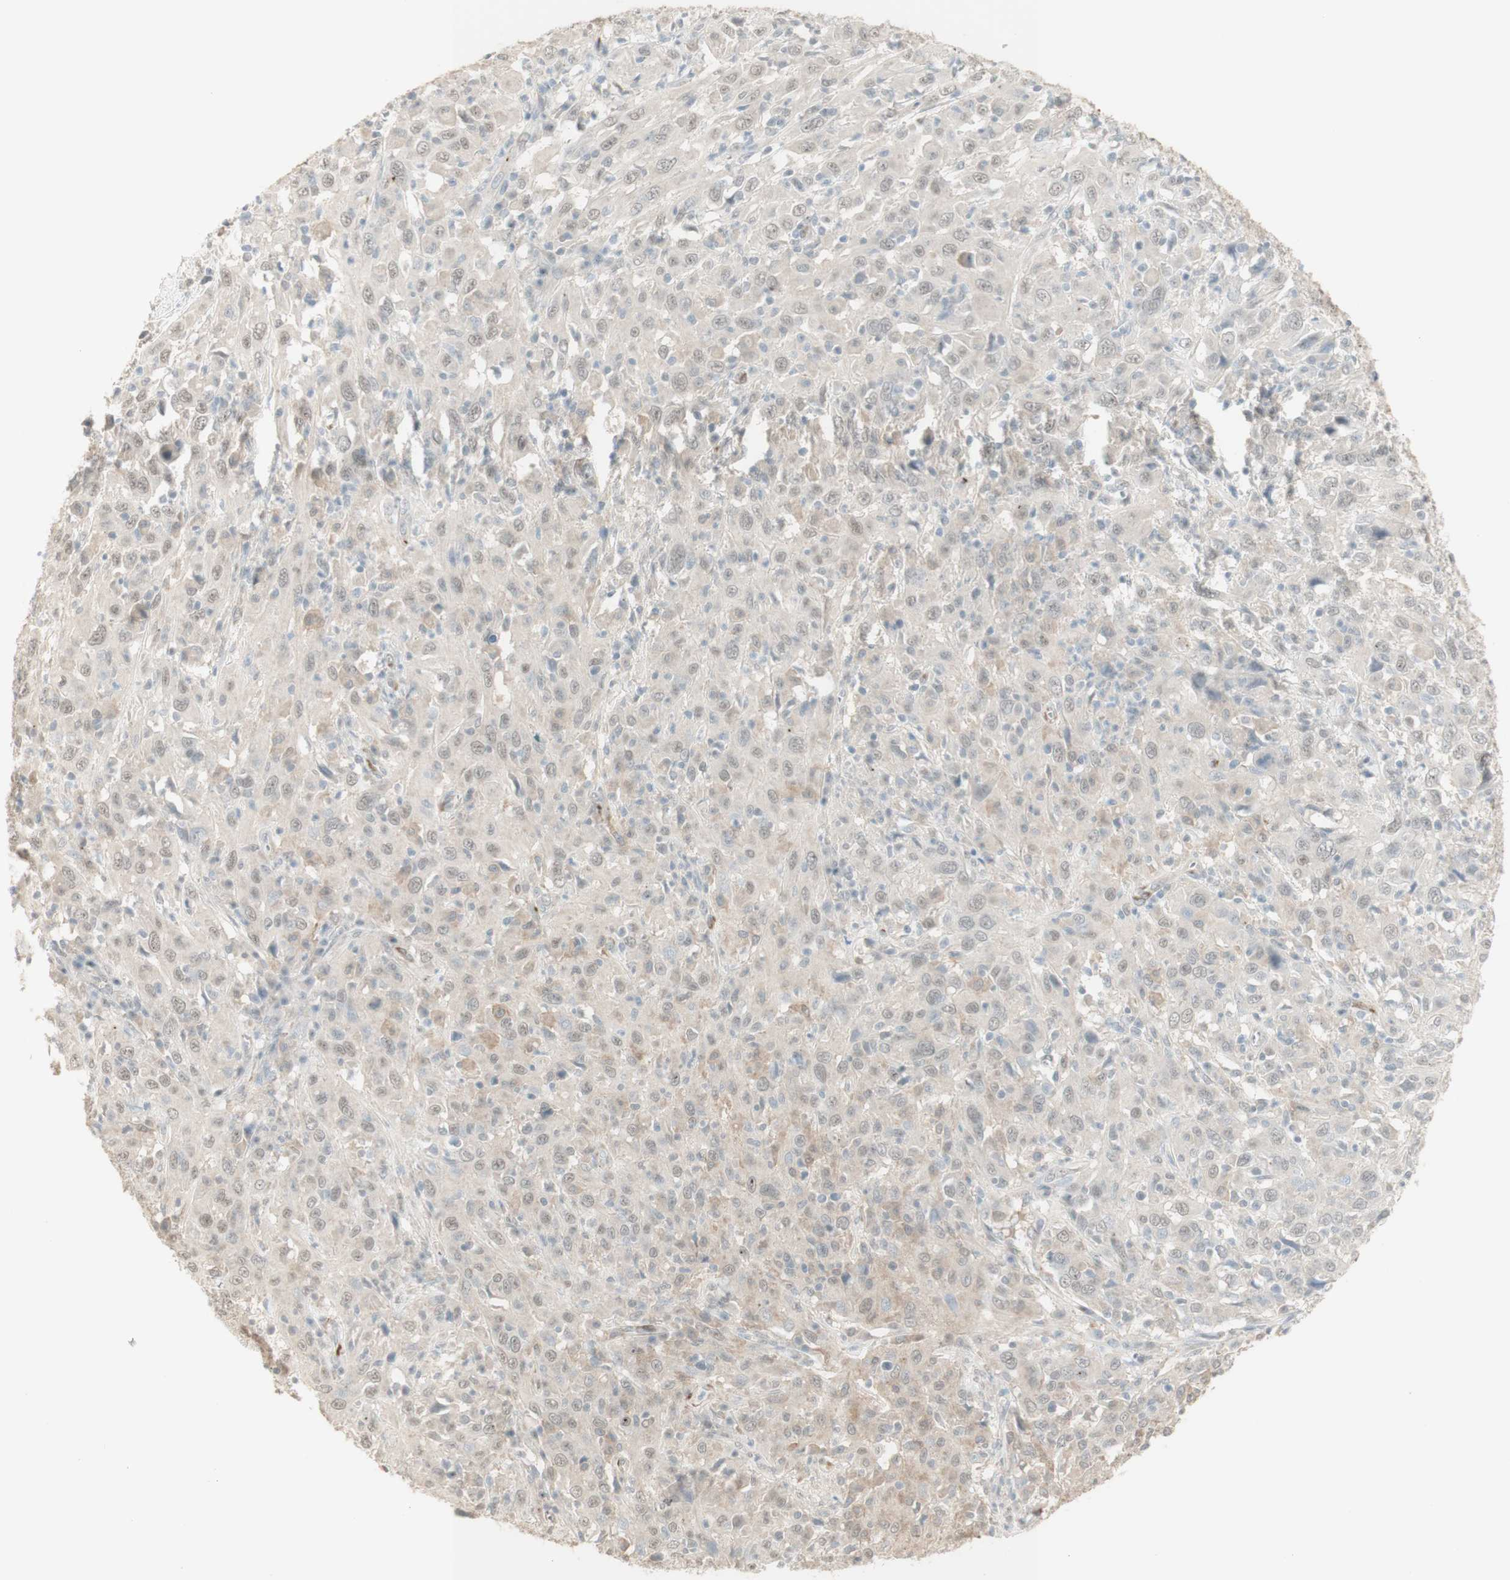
{"staining": {"intensity": "negative", "quantity": "none", "location": "none"}, "tissue": "cervical cancer", "cell_type": "Tumor cells", "image_type": "cancer", "snomed": [{"axis": "morphology", "description": "Squamous cell carcinoma, NOS"}, {"axis": "topography", "description": "Cervix"}], "caption": "Tumor cells are negative for protein expression in human cervical cancer. (DAB immunohistochemistry (IHC) with hematoxylin counter stain).", "gene": "MUC3A", "patient": {"sex": "female", "age": 46}}